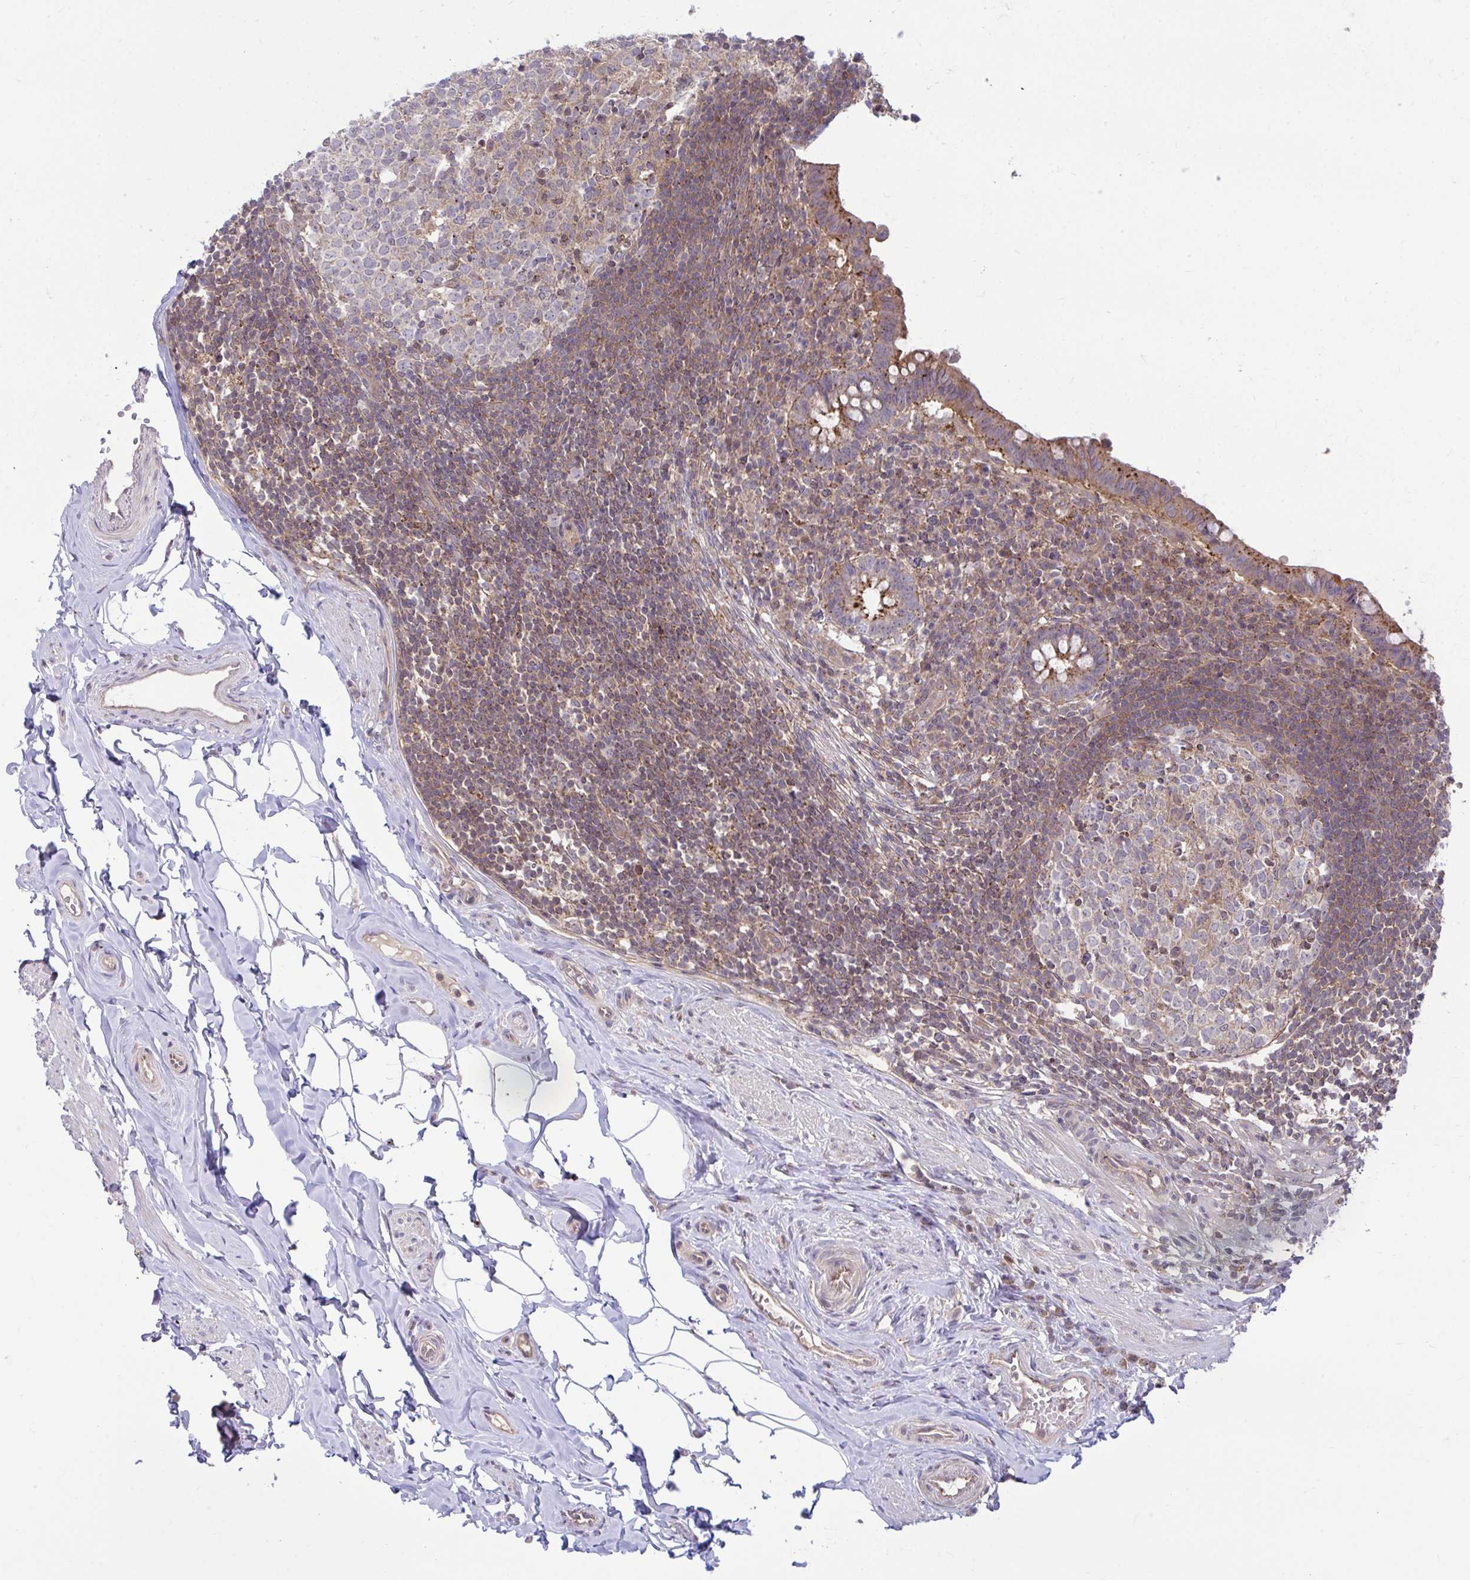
{"staining": {"intensity": "strong", "quantity": ">75%", "location": "cytoplasmic/membranous"}, "tissue": "appendix", "cell_type": "Glandular cells", "image_type": "normal", "snomed": [{"axis": "morphology", "description": "Normal tissue, NOS"}, {"axis": "topography", "description": "Appendix"}], "caption": "Immunohistochemistry (IHC) photomicrograph of benign appendix: human appendix stained using IHC displays high levels of strong protein expression localized specifically in the cytoplasmic/membranous of glandular cells, appearing as a cytoplasmic/membranous brown color.", "gene": "IST1", "patient": {"sex": "female", "age": 56}}